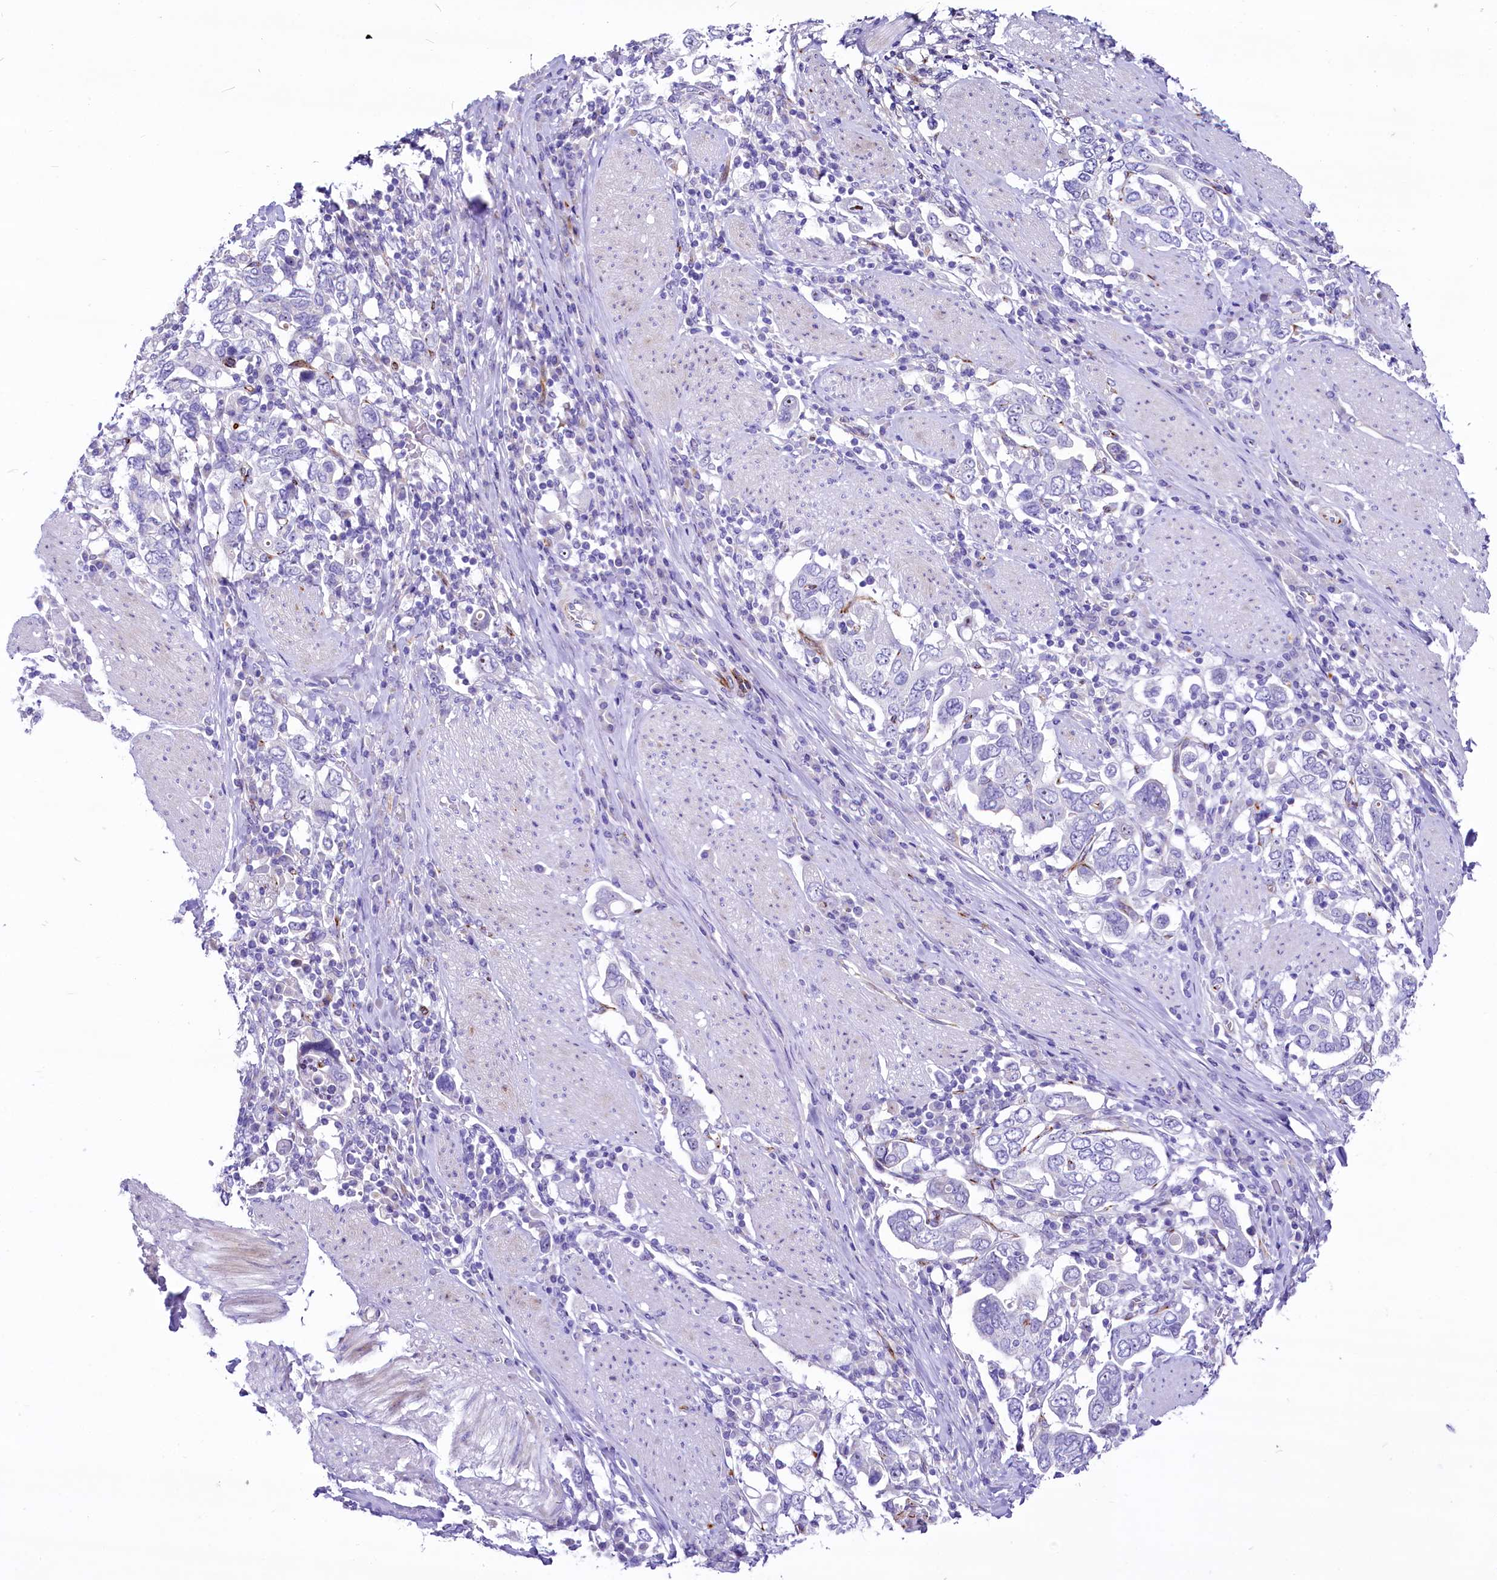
{"staining": {"intensity": "negative", "quantity": "none", "location": "none"}, "tissue": "stomach cancer", "cell_type": "Tumor cells", "image_type": "cancer", "snomed": [{"axis": "morphology", "description": "Adenocarcinoma, NOS"}, {"axis": "topography", "description": "Stomach, upper"}], "caption": "Immunohistochemistry photomicrograph of neoplastic tissue: stomach cancer stained with DAB (3,3'-diaminobenzidine) demonstrates no significant protein positivity in tumor cells.", "gene": "SH3TC2", "patient": {"sex": "male", "age": 62}}